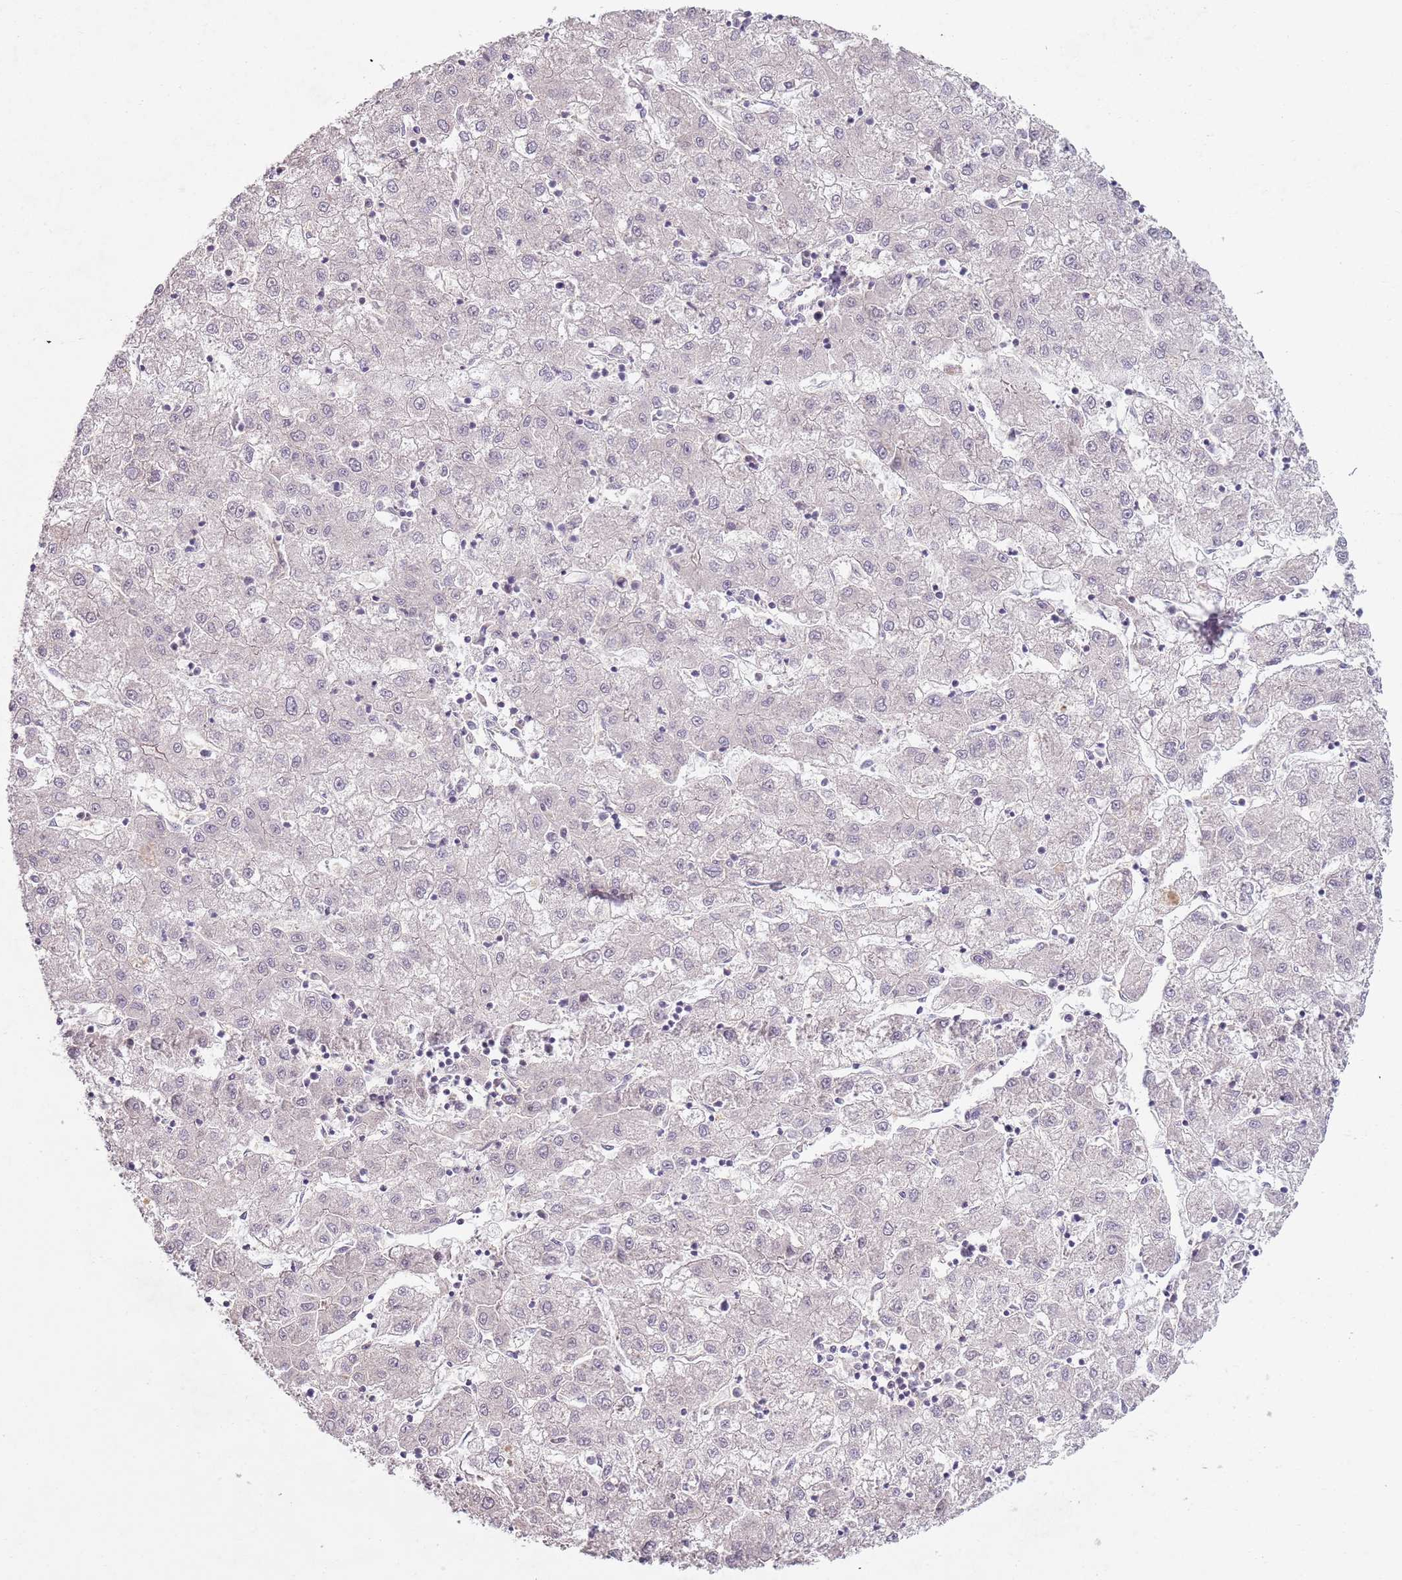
{"staining": {"intensity": "negative", "quantity": "none", "location": "none"}, "tissue": "liver cancer", "cell_type": "Tumor cells", "image_type": "cancer", "snomed": [{"axis": "morphology", "description": "Carcinoma, Hepatocellular, NOS"}, {"axis": "topography", "description": "Liver"}], "caption": "Immunohistochemical staining of human liver cancer demonstrates no significant expression in tumor cells. (DAB IHC visualized using brightfield microscopy, high magnification).", "gene": "TEKT4", "patient": {"sex": "male", "age": 72}}